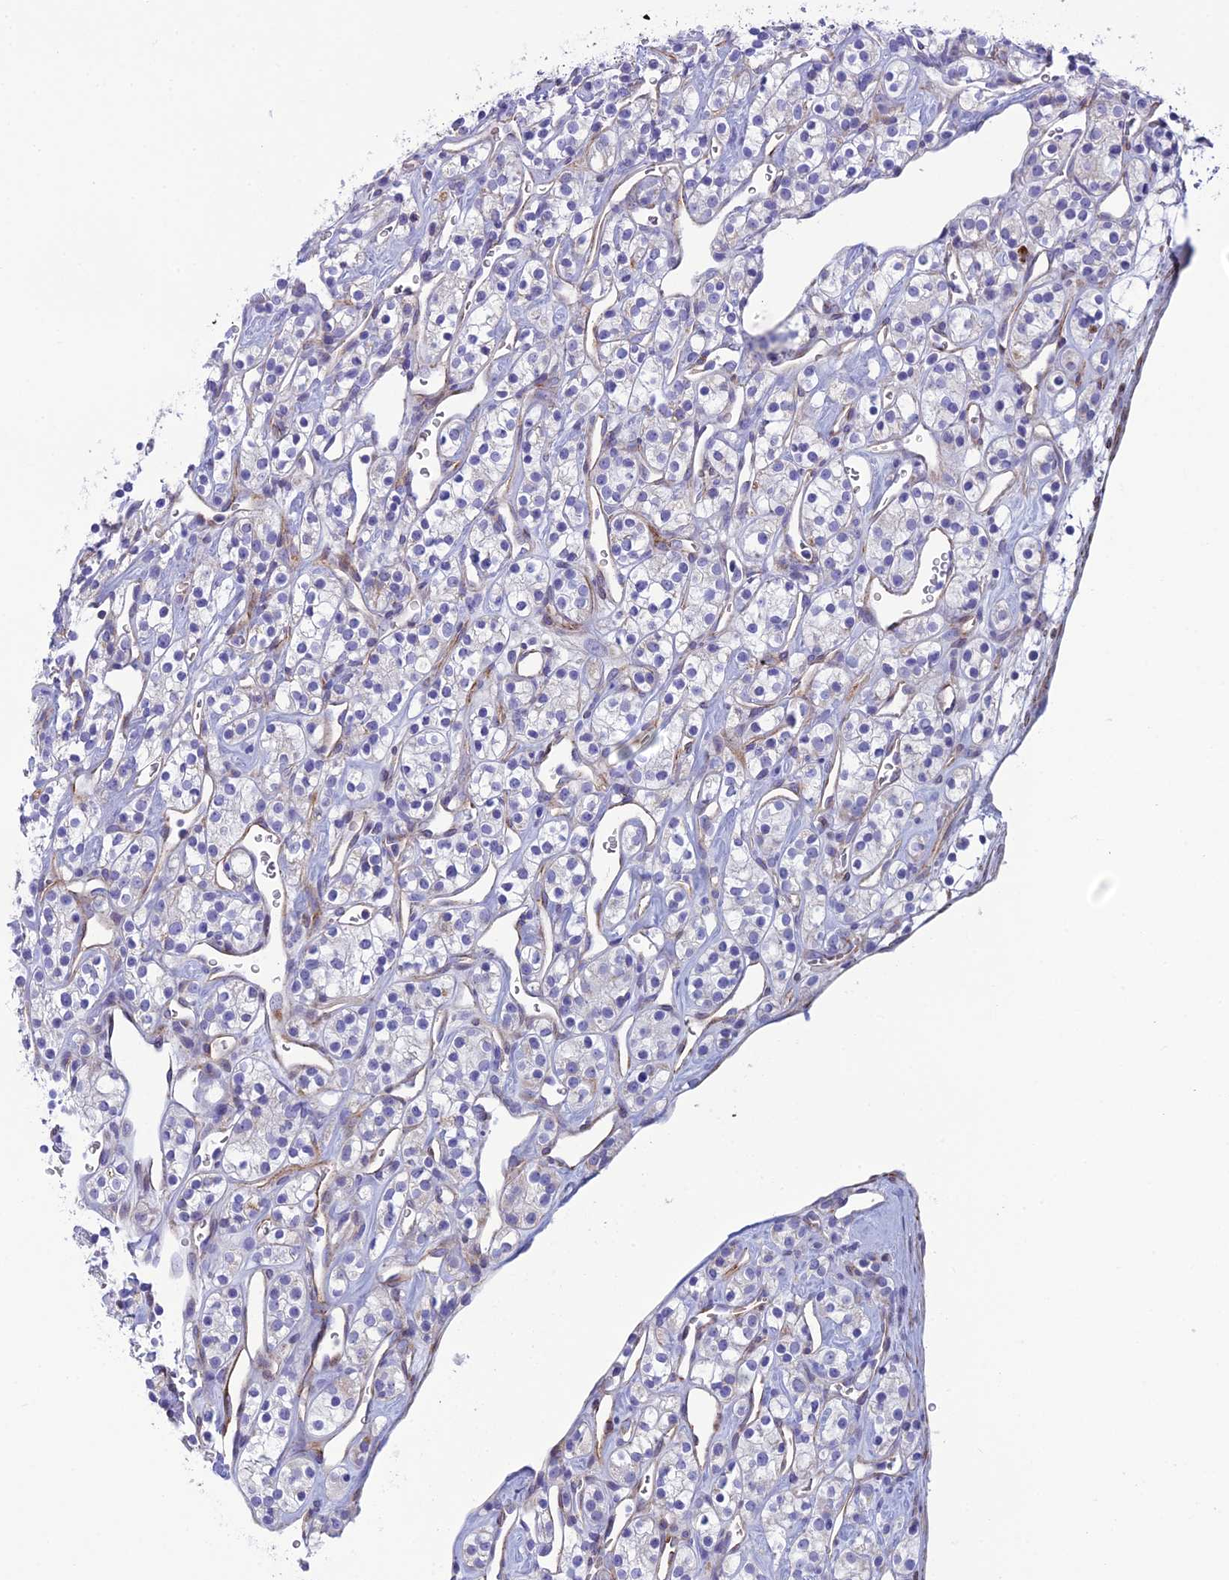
{"staining": {"intensity": "negative", "quantity": "none", "location": "none"}, "tissue": "renal cancer", "cell_type": "Tumor cells", "image_type": "cancer", "snomed": [{"axis": "morphology", "description": "Adenocarcinoma, NOS"}, {"axis": "topography", "description": "Kidney"}], "caption": "Immunohistochemistry (IHC) histopathology image of neoplastic tissue: human renal cancer stained with DAB shows no significant protein staining in tumor cells.", "gene": "POMGNT1", "patient": {"sex": "male", "age": 77}}